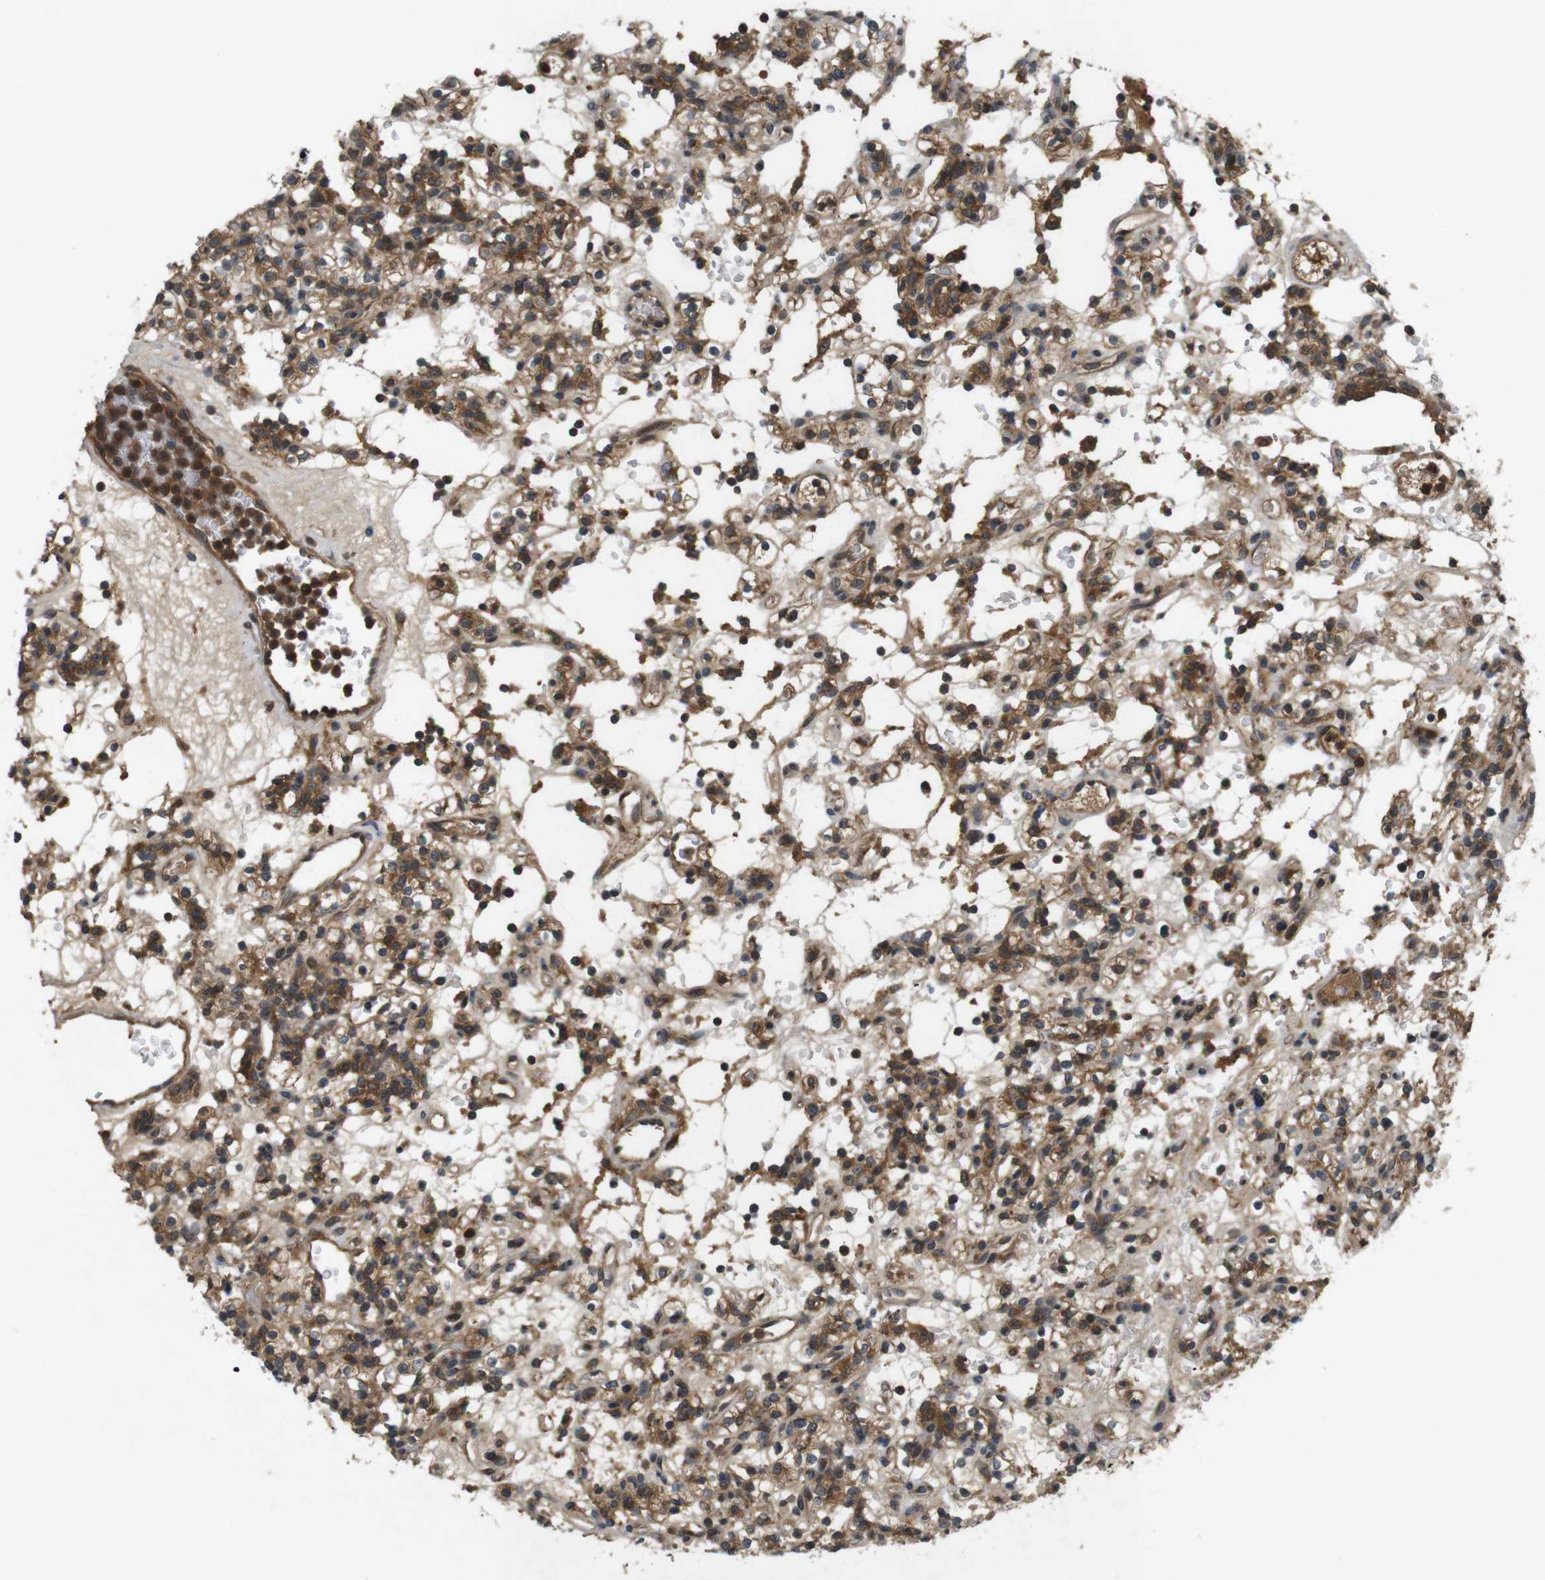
{"staining": {"intensity": "moderate", "quantity": ">75%", "location": "cytoplasmic/membranous"}, "tissue": "renal cancer", "cell_type": "Tumor cells", "image_type": "cancer", "snomed": [{"axis": "morphology", "description": "Normal tissue, NOS"}, {"axis": "morphology", "description": "Adenocarcinoma, NOS"}, {"axis": "topography", "description": "Kidney"}], "caption": "High-magnification brightfield microscopy of renal cancer stained with DAB (3,3'-diaminobenzidine) (brown) and counterstained with hematoxylin (blue). tumor cells exhibit moderate cytoplasmic/membranous staining is present in approximately>75% of cells. (brown staining indicates protein expression, while blue staining denotes nuclei).", "gene": "NFKBIE", "patient": {"sex": "female", "age": 72}}